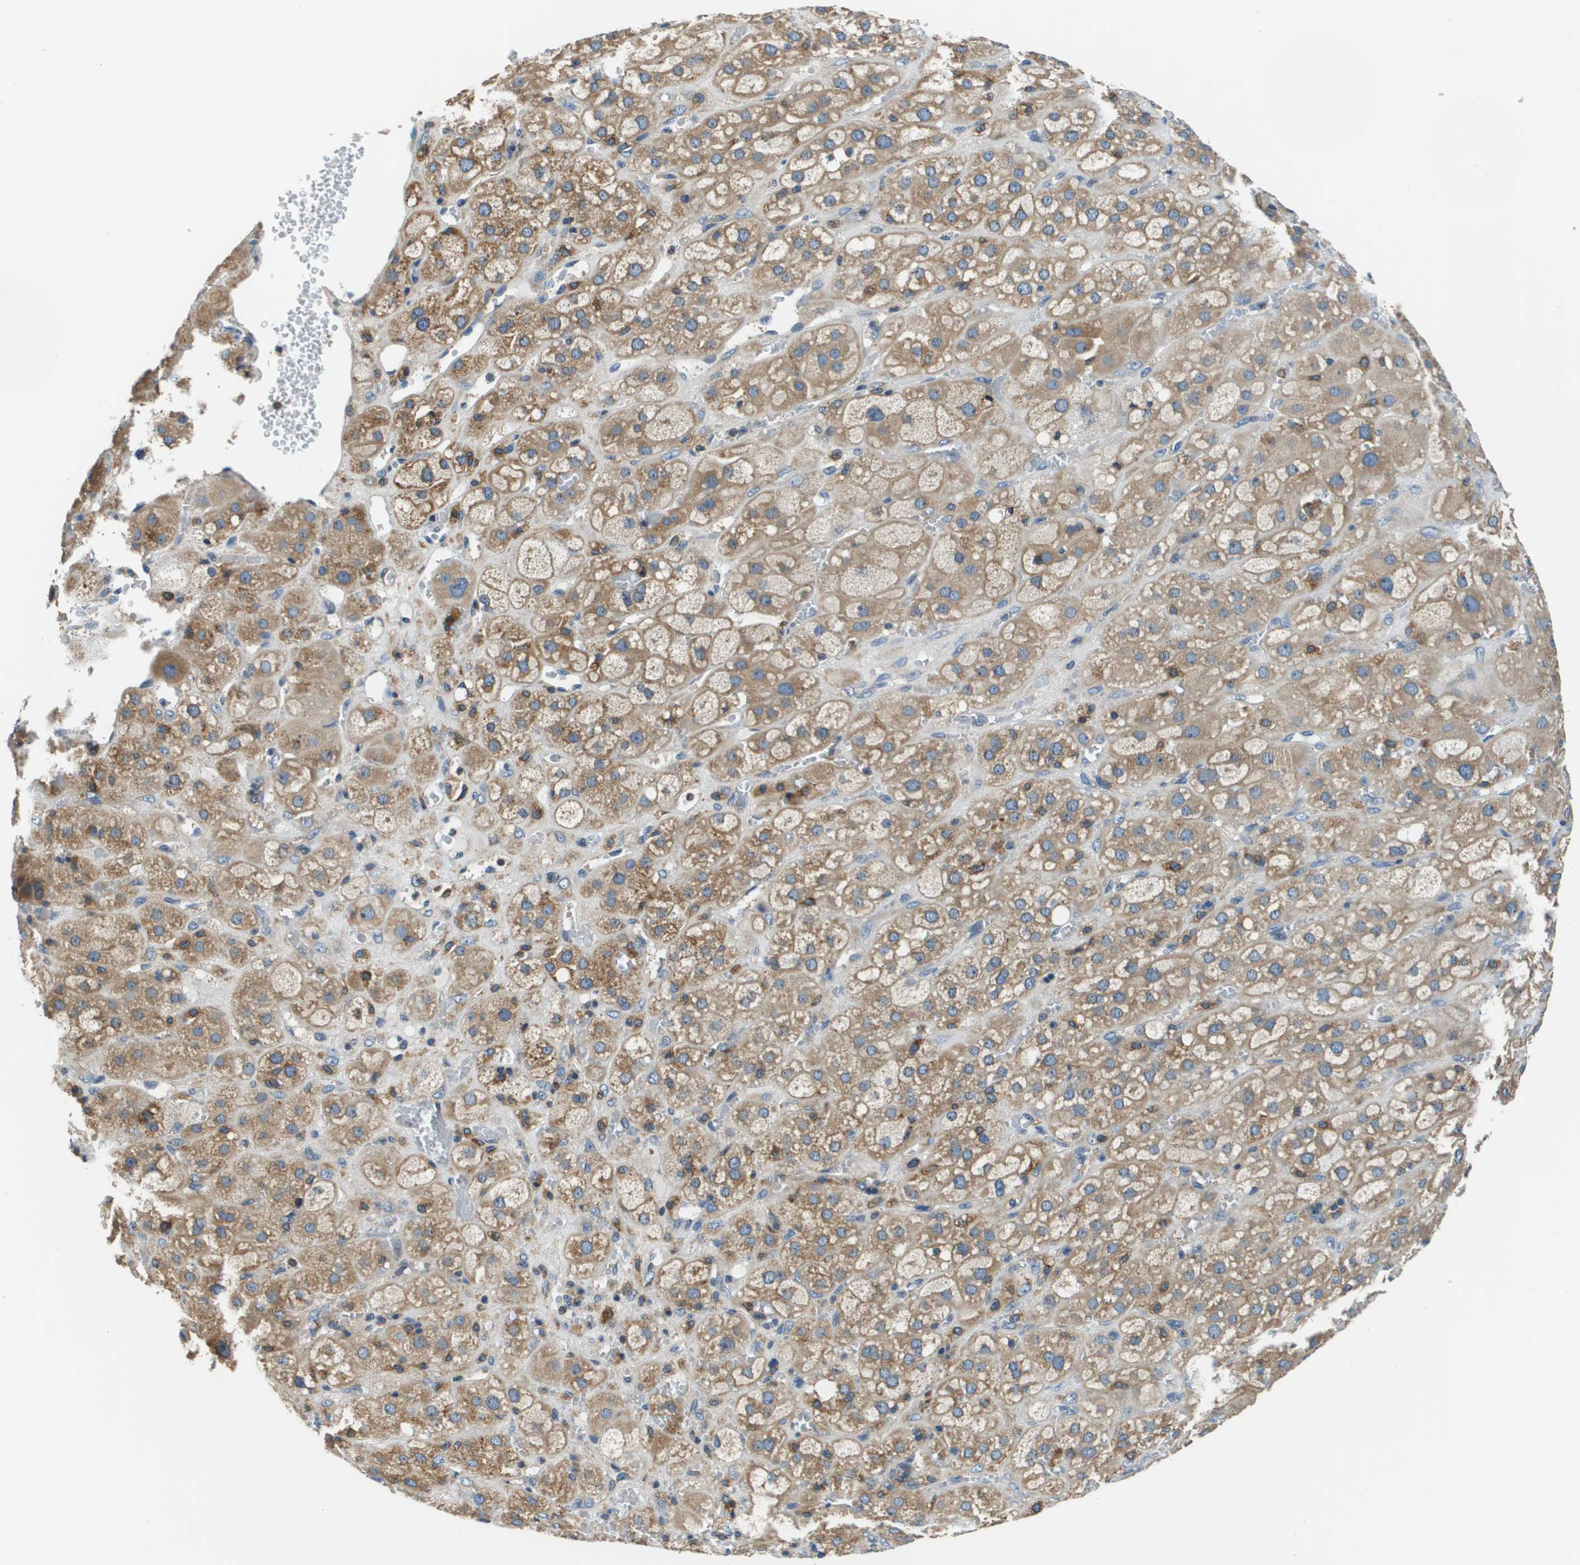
{"staining": {"intensity": "moderate", "quantity": ">75%", "location": "cytoplasmic/membranous"}, "tissue": "adrenal gland", "cell_type": "Glandular cells", "image_type": "normal", "snomed": [{"axis": "morphology", "description": "Normal tissue, NOS"}, {"axis": "topography", "description": "Adrenal gland"}], "caption": "The photomicrograph reveals a brown stain indicating the presence of a protein in the cytoplasmic/membranous of glandular cells in adrenal gland. (Brightfield microscopy of DAB IHC at high magnification).", "gene": "CNPY3", "patient": {"sex": "female", "age": 47}}